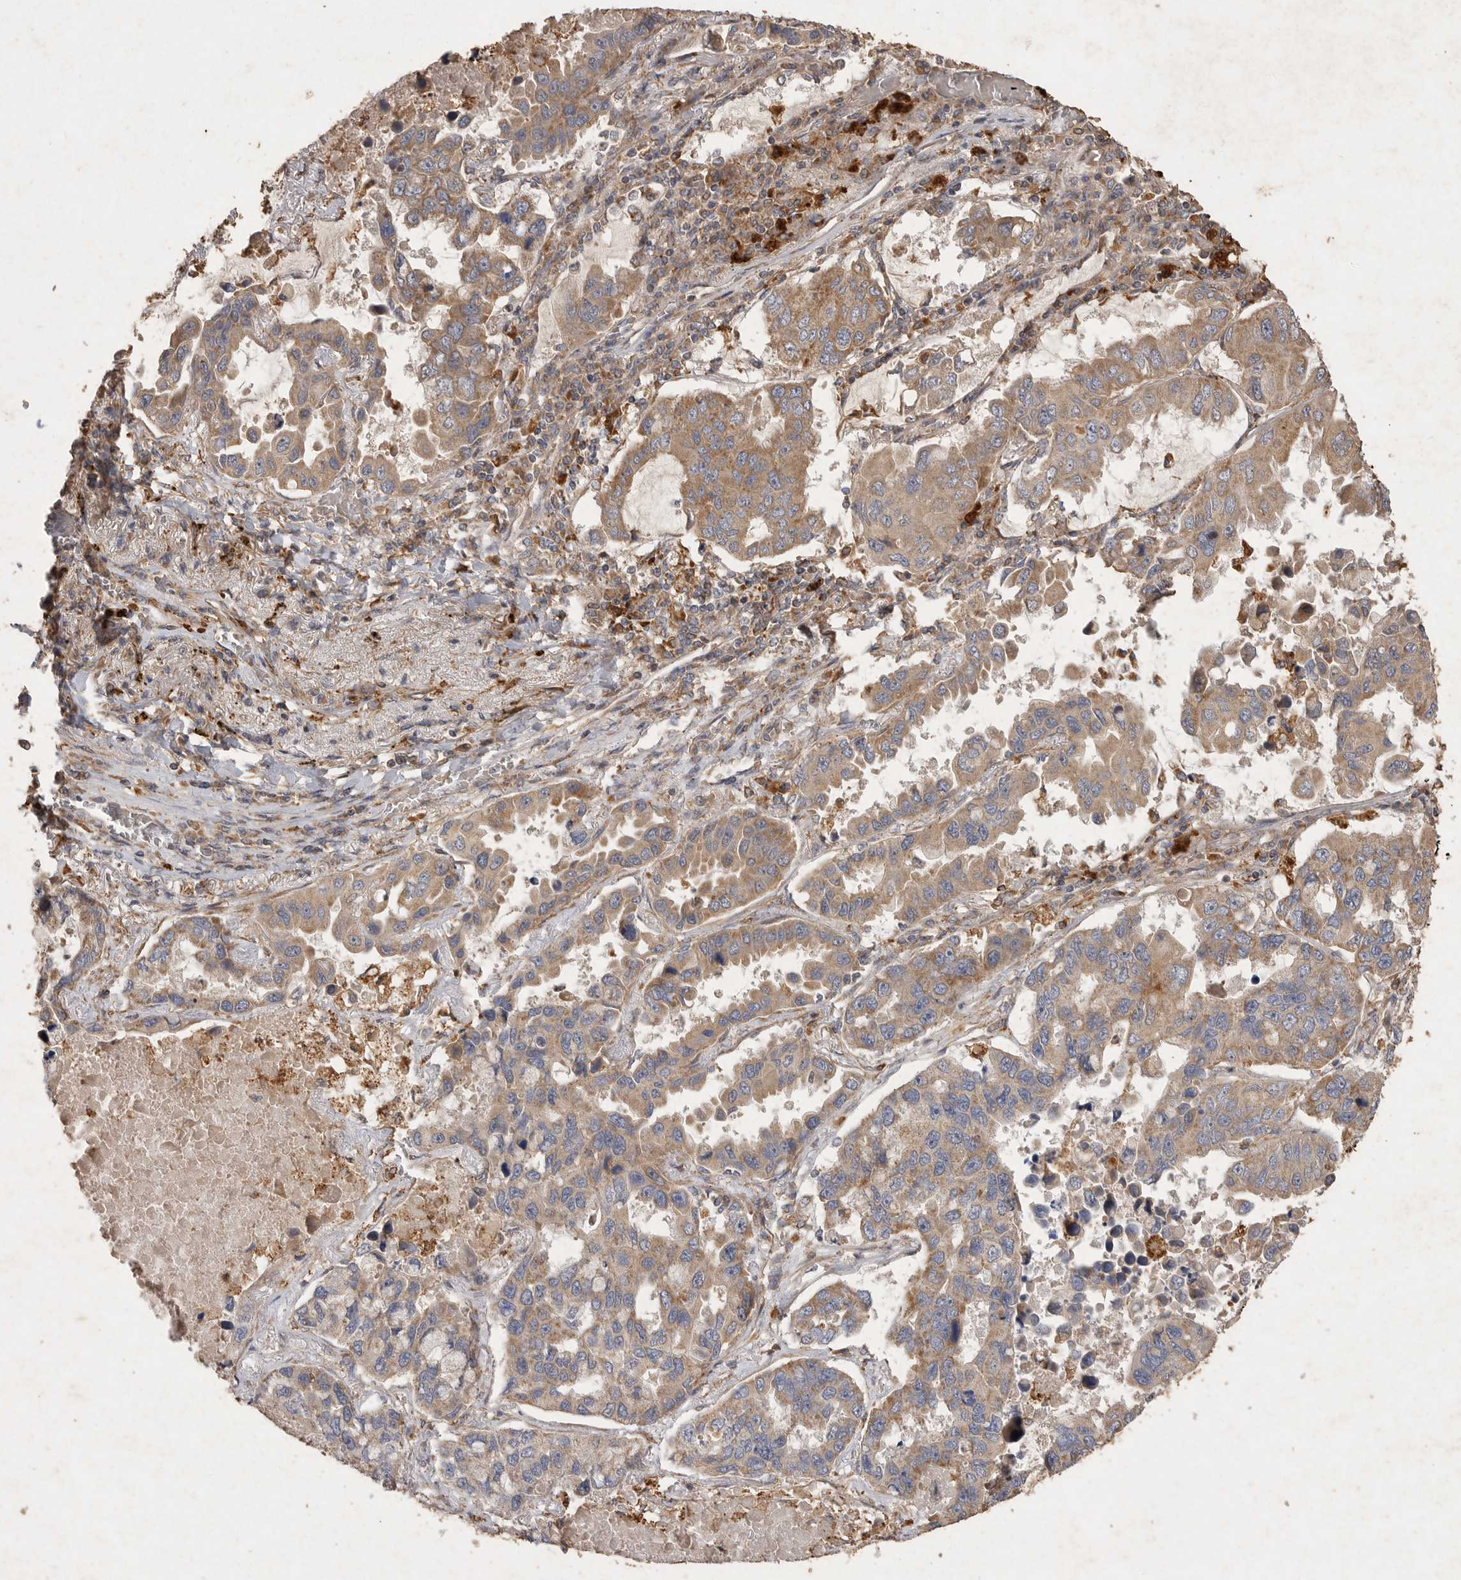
{"staining": {"intensity": "moderate", "quantity": ">75%", "location": "cytoplasmic/membranous"}, "tissue": "lung cancer", "cell_type": "Tumor cells", "image_type": "cancer", "snomed": [{"axis": "morphology", "description": "Adenocarcinoma, NOS"}, {"axis": "topography", "description": "Lung"}], "caption": "Human lung cancer (adenocarcinoma) stained with a protein marker displays moderate staining in tumor cells.", "gene": "MRPL41", "patient": {"sex": "male", "age": 64}}